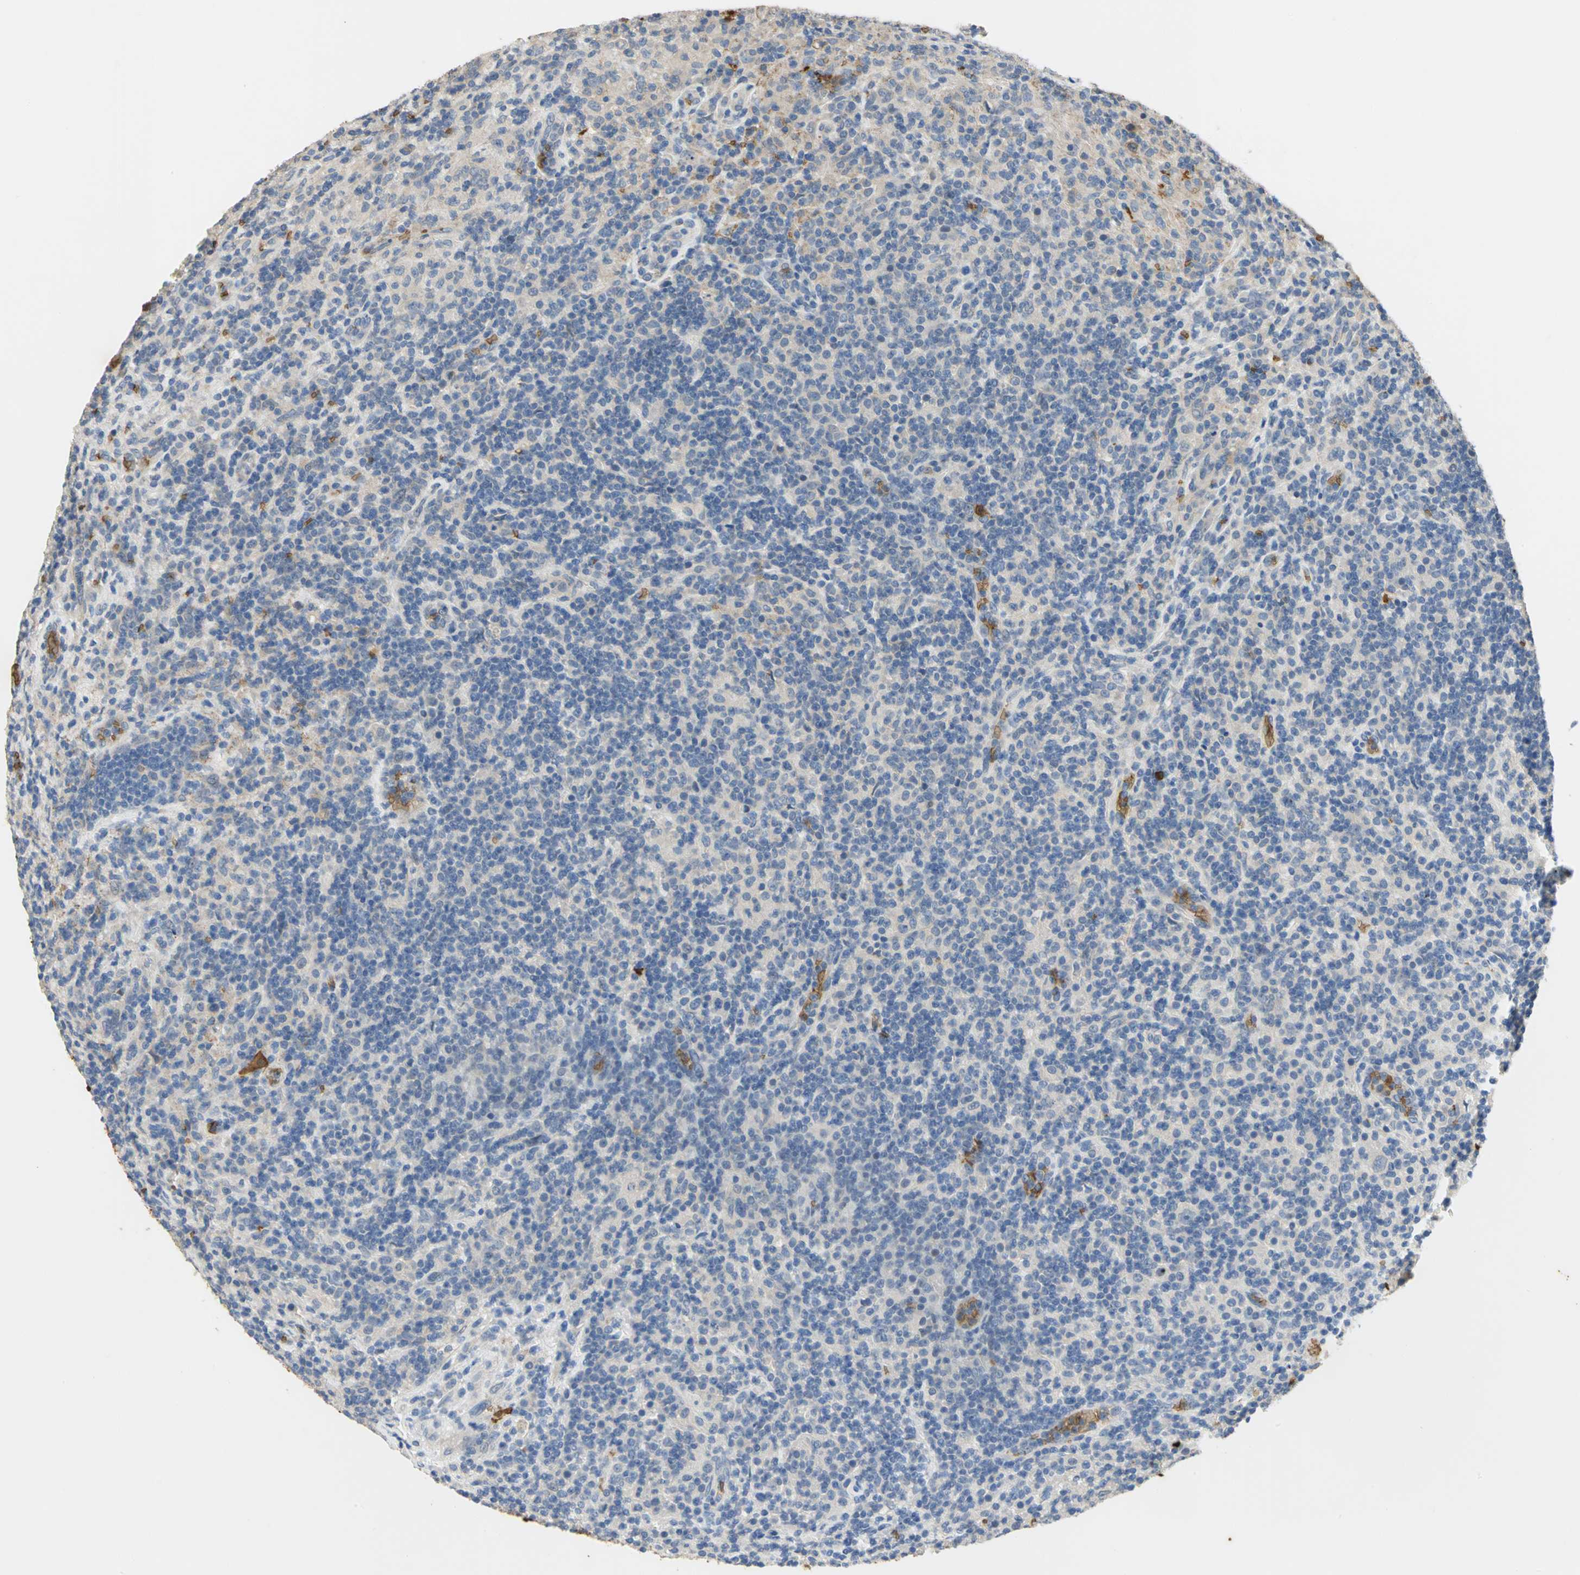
{"staining": {"intensity": "moderate", "quantity": "<25%", "location": "cytoplasmic/membranous"}, "tissue": "lymphoma", "cell_type": "Tumor cells", "image_type": "cancer", "snomed": [{"axis": "morphology", "description": "Hodgkin's disease, NOS"}, {"axis": "topography", "description": "Lymph node"}], "caption": "Immunohistochemical staining of human Hodgkin's disease exhibits low levels of moderate cytoplasmic/membranous protein positivity in approximately <25% of tumor cells.", "gene": "TREM1", "patient": {"sex": "male", "age": 70}}